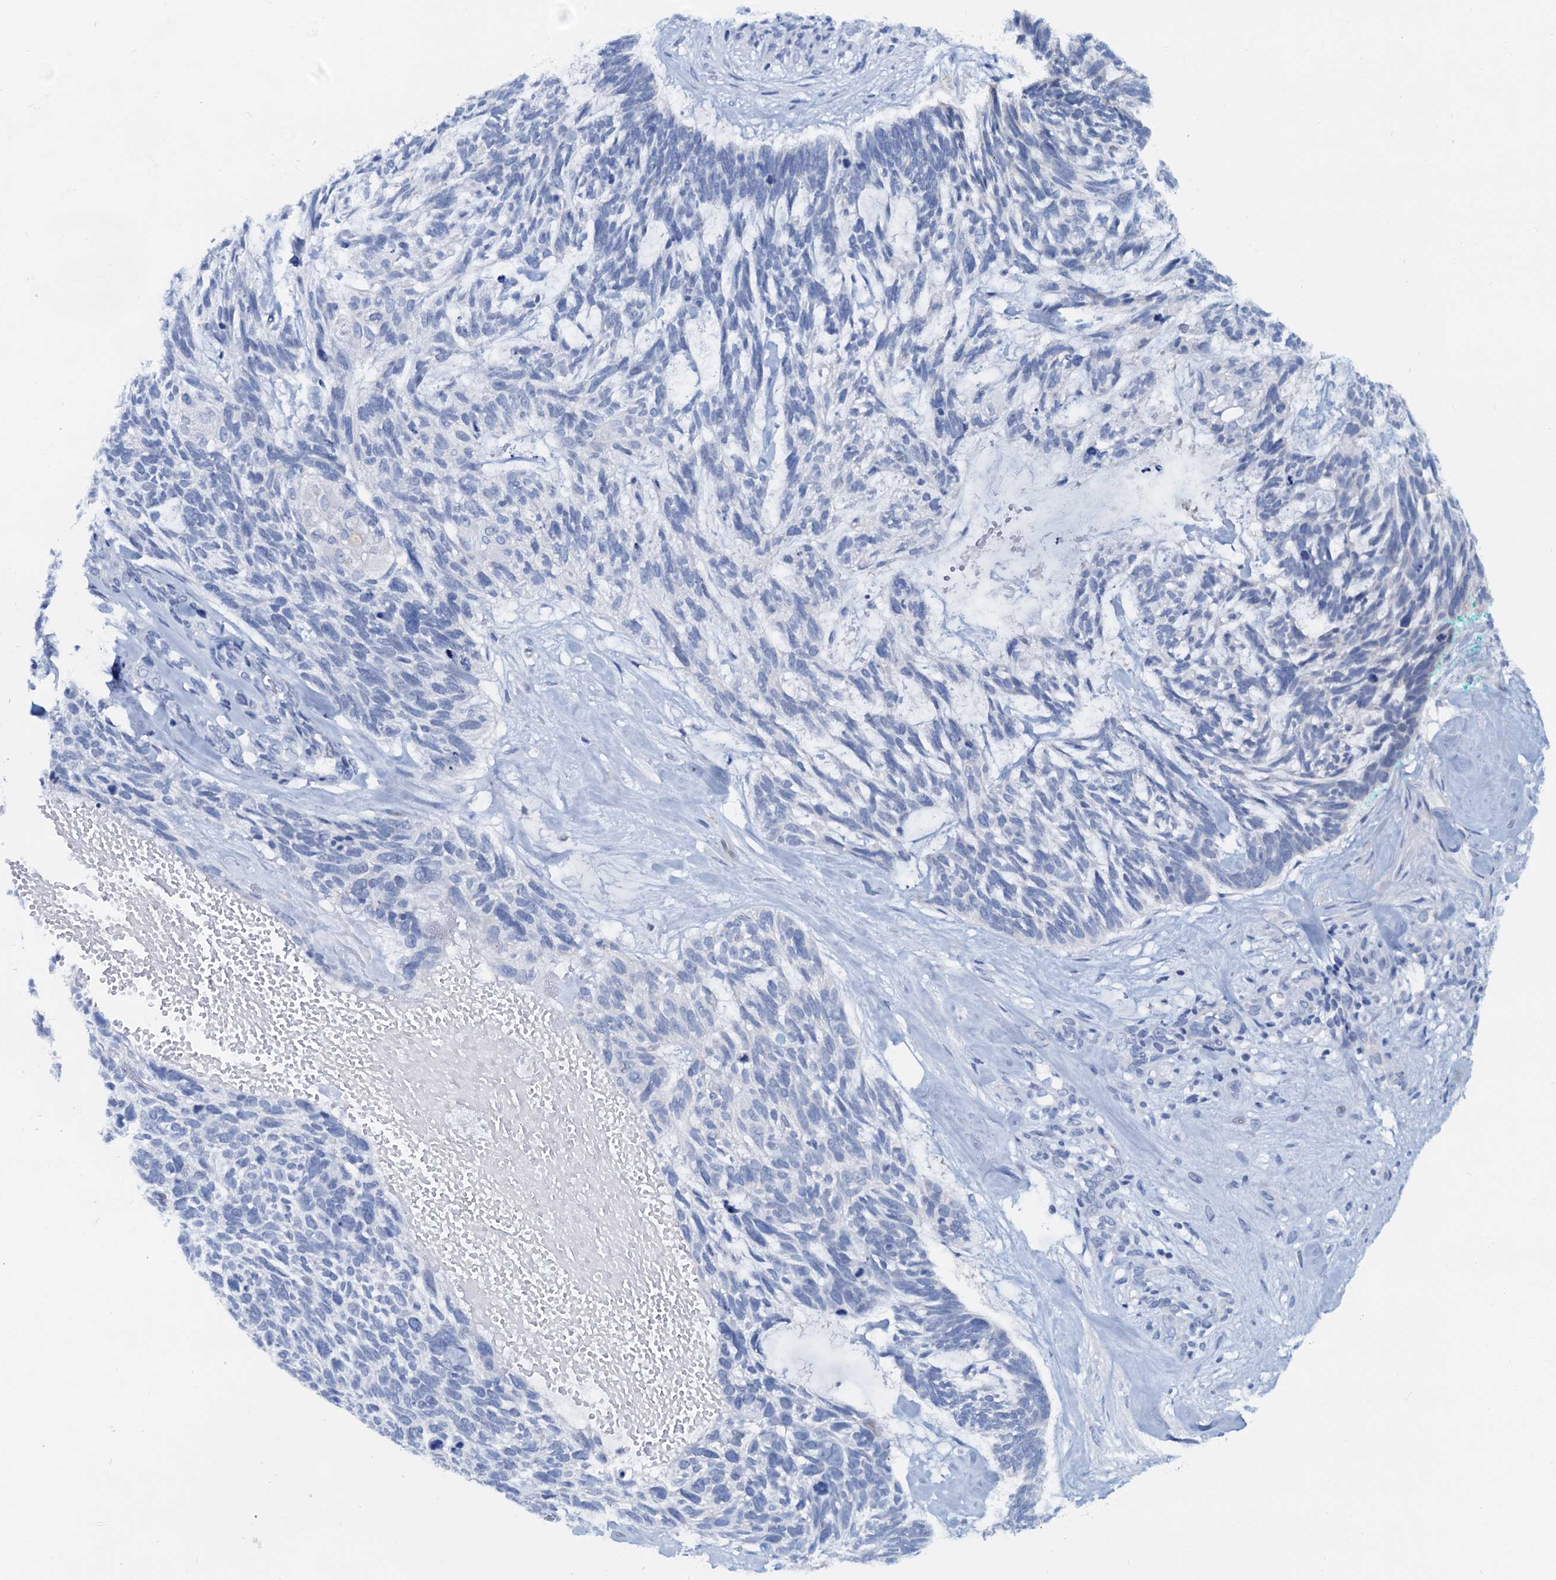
{"staining": {"intensity": "negative", "quantity": "none", "location": "none"}, "tissue": "skin cancer", "cell_type": "Tumor cells", "image_type": "cancer", "snomed": [{"axis": "morphology", "description": "Basal cell carcinoma"}, {"axis": "topography", "description": "Skin"}], "caption": "Skin cancer was stained to show a protein in brown. There is no significant expression in tumor cells.", "gene": "PTGES3", "patient": {"sex": "male", "age": 88}}